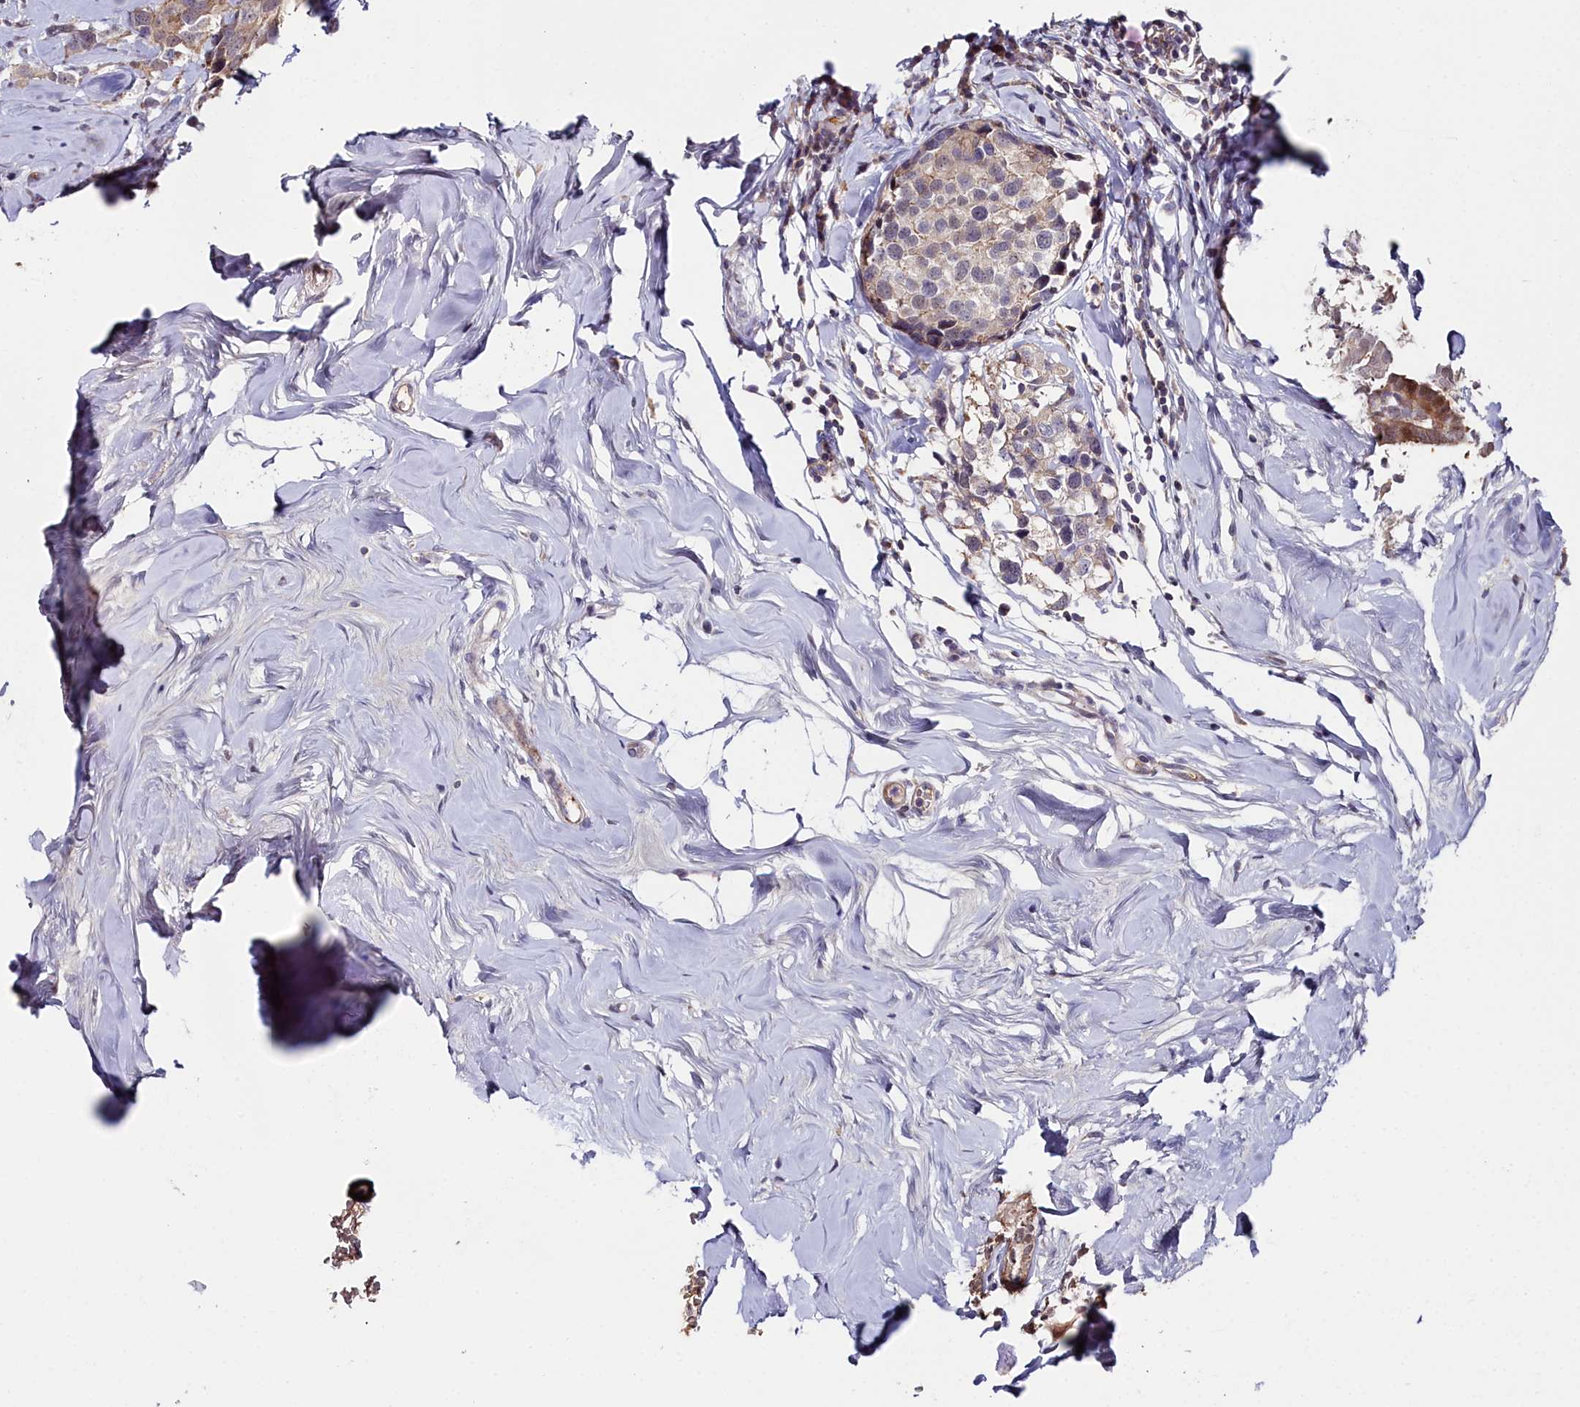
{"staining": {"intensity": "weak", "quantity": "25%-75%", "location": "cytoplasmic/membranous,nuclear"}, "tissue": "breast cancer", "cell_type": "Tumor cells", "image_type": "cancer", "snomed": [{"axis": "morphology", "description": "Lobular carcinoma"}, {"axis": "topography", "description": "Breast"}], "caption": "This is a histology image of immunohistochemistry staining of breast cancer (lobular carcinoma), which shows weak positivity in the cytoplasmic/membranous and nuclear of tumor cells.", "gene": "KCTD18", "patient": {"sex": "female", "age": 59}}